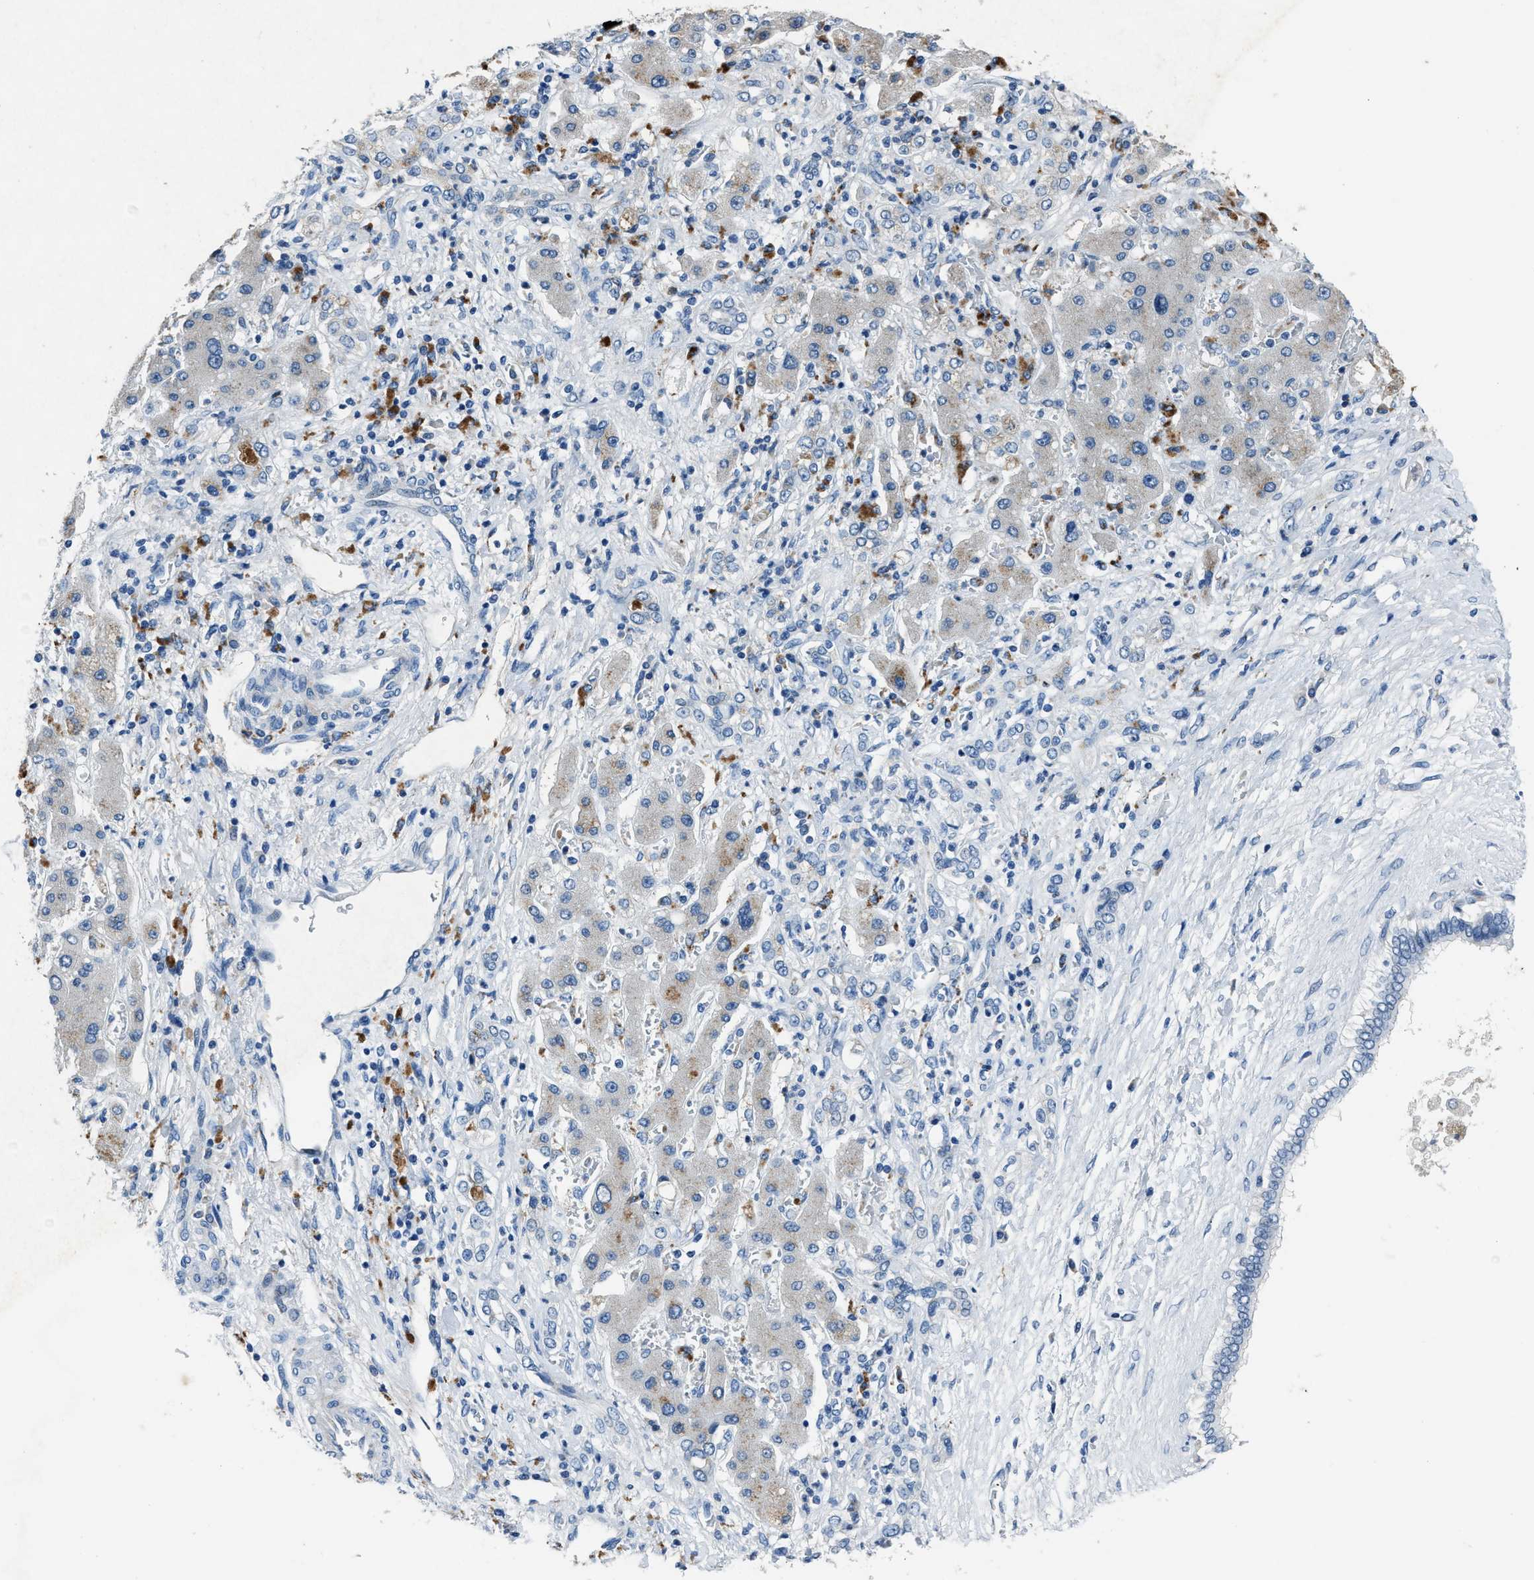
{"staining": {"intensity": "negative", "quantity": "none", "location": "none"}, "tissue": "liver cancer", "cell_type": "Tumor cells", "image_type": "cancer", "snomed": [{"axis": "morphology", "description": "Cholangiocarcinoma"}, {"axis": "topography", "description": "Liver"}], "caption": "Tumor cells show no significant protein positivity in liver cholangiocarcinoma. (DAB (3,3'-diaminobenzidine) IHC, high magnification).", "gene": "ADAM2", "patient": {"sex": "male", "age": 50}}